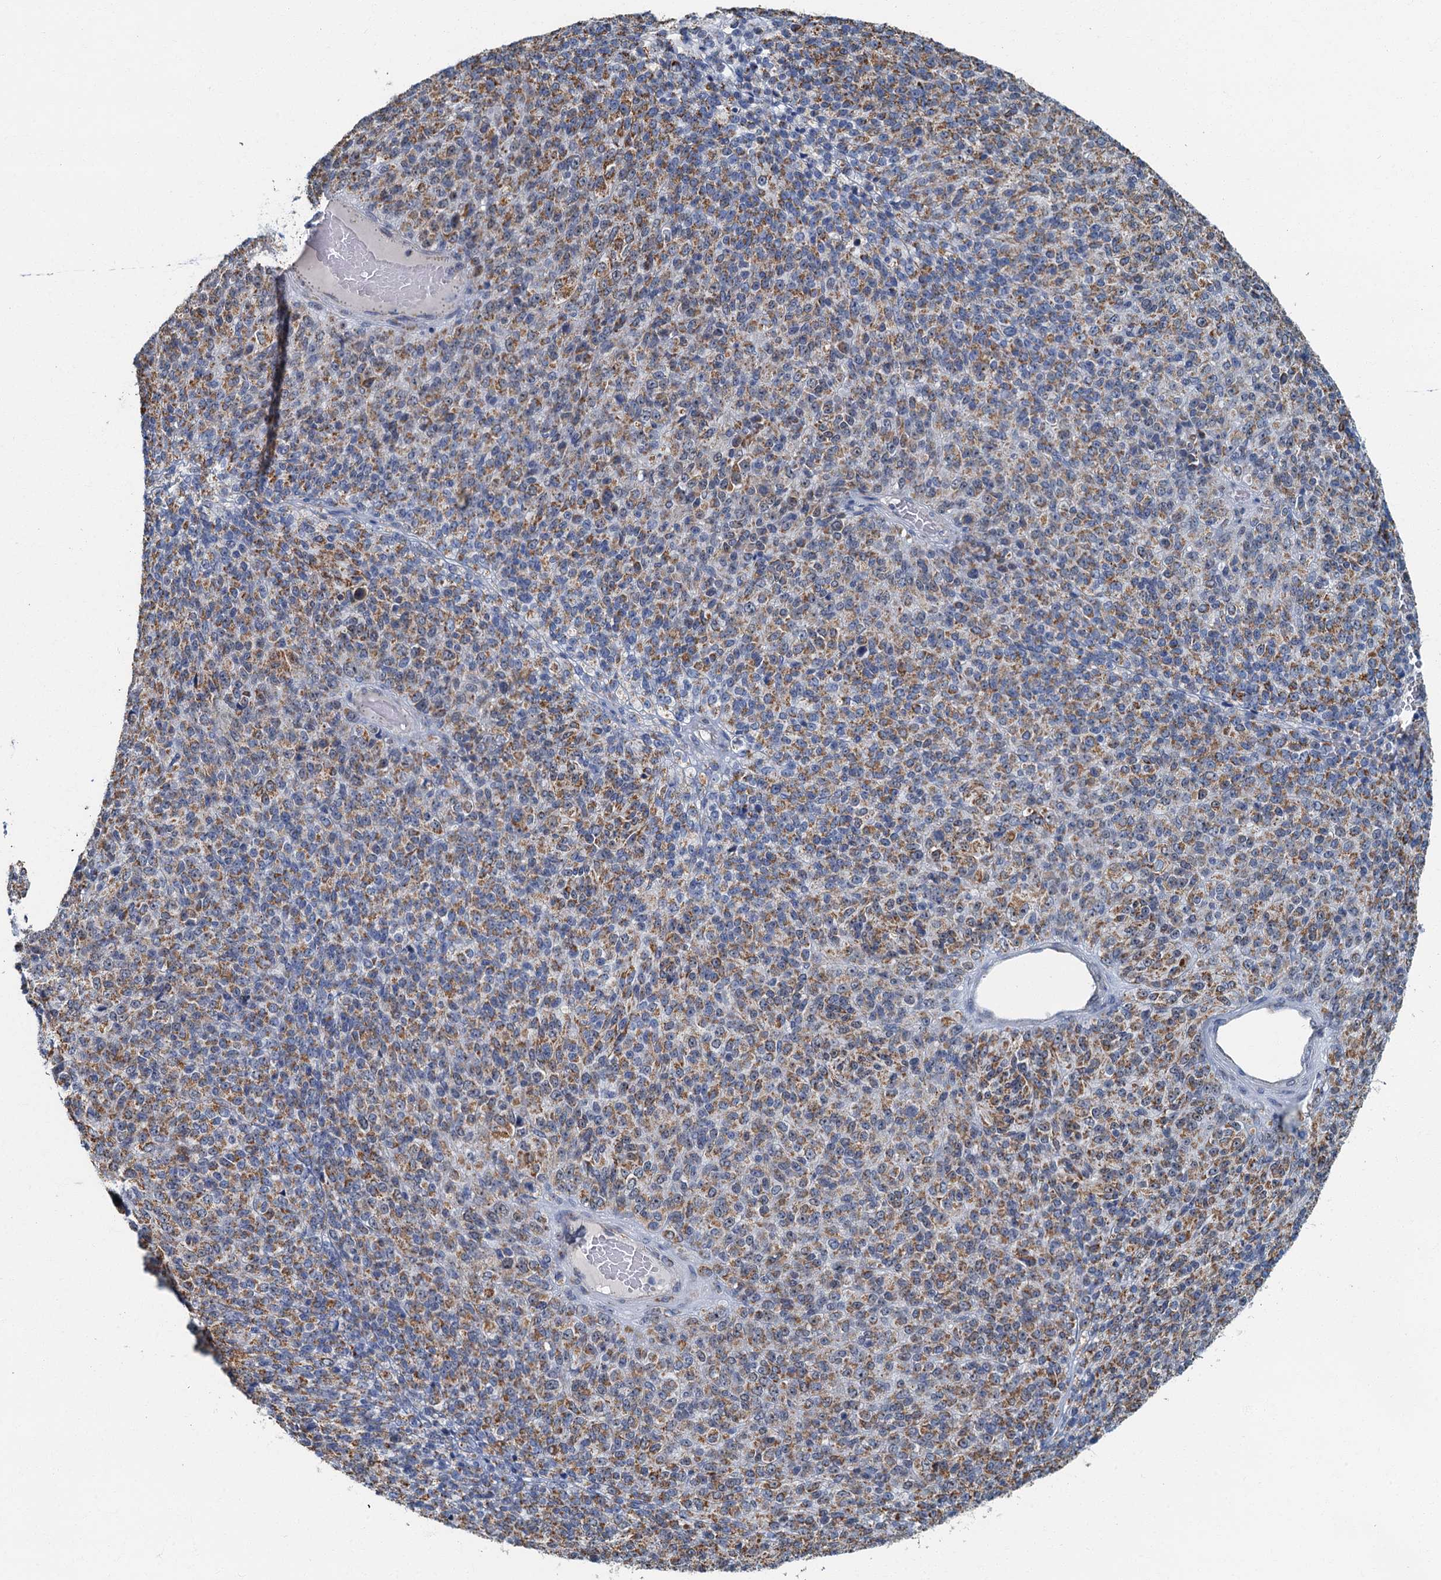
{"staining": {"intensity": "moderate", "quantity": ">75%", "location": "cytoplasmic/membranous"}, "tissue": "melanoma", "cell_type": "Tumor cells", "image_type": "cancer", "snomed": [{"axis": "morphology", "description": "Malignant melanoma, Metastatic site"}, {"axis": "topography", "description": "Brain"}], "caption": "IHC image of human malignant melanoma (metastatic site) stained for a protein (brown), which shows medium levels of moderate cytoplasmic/membranous expression in approximately >75% of tumor cells.", "gene": "RAD9B", "patient": {"sex": "female", "age": 56}}